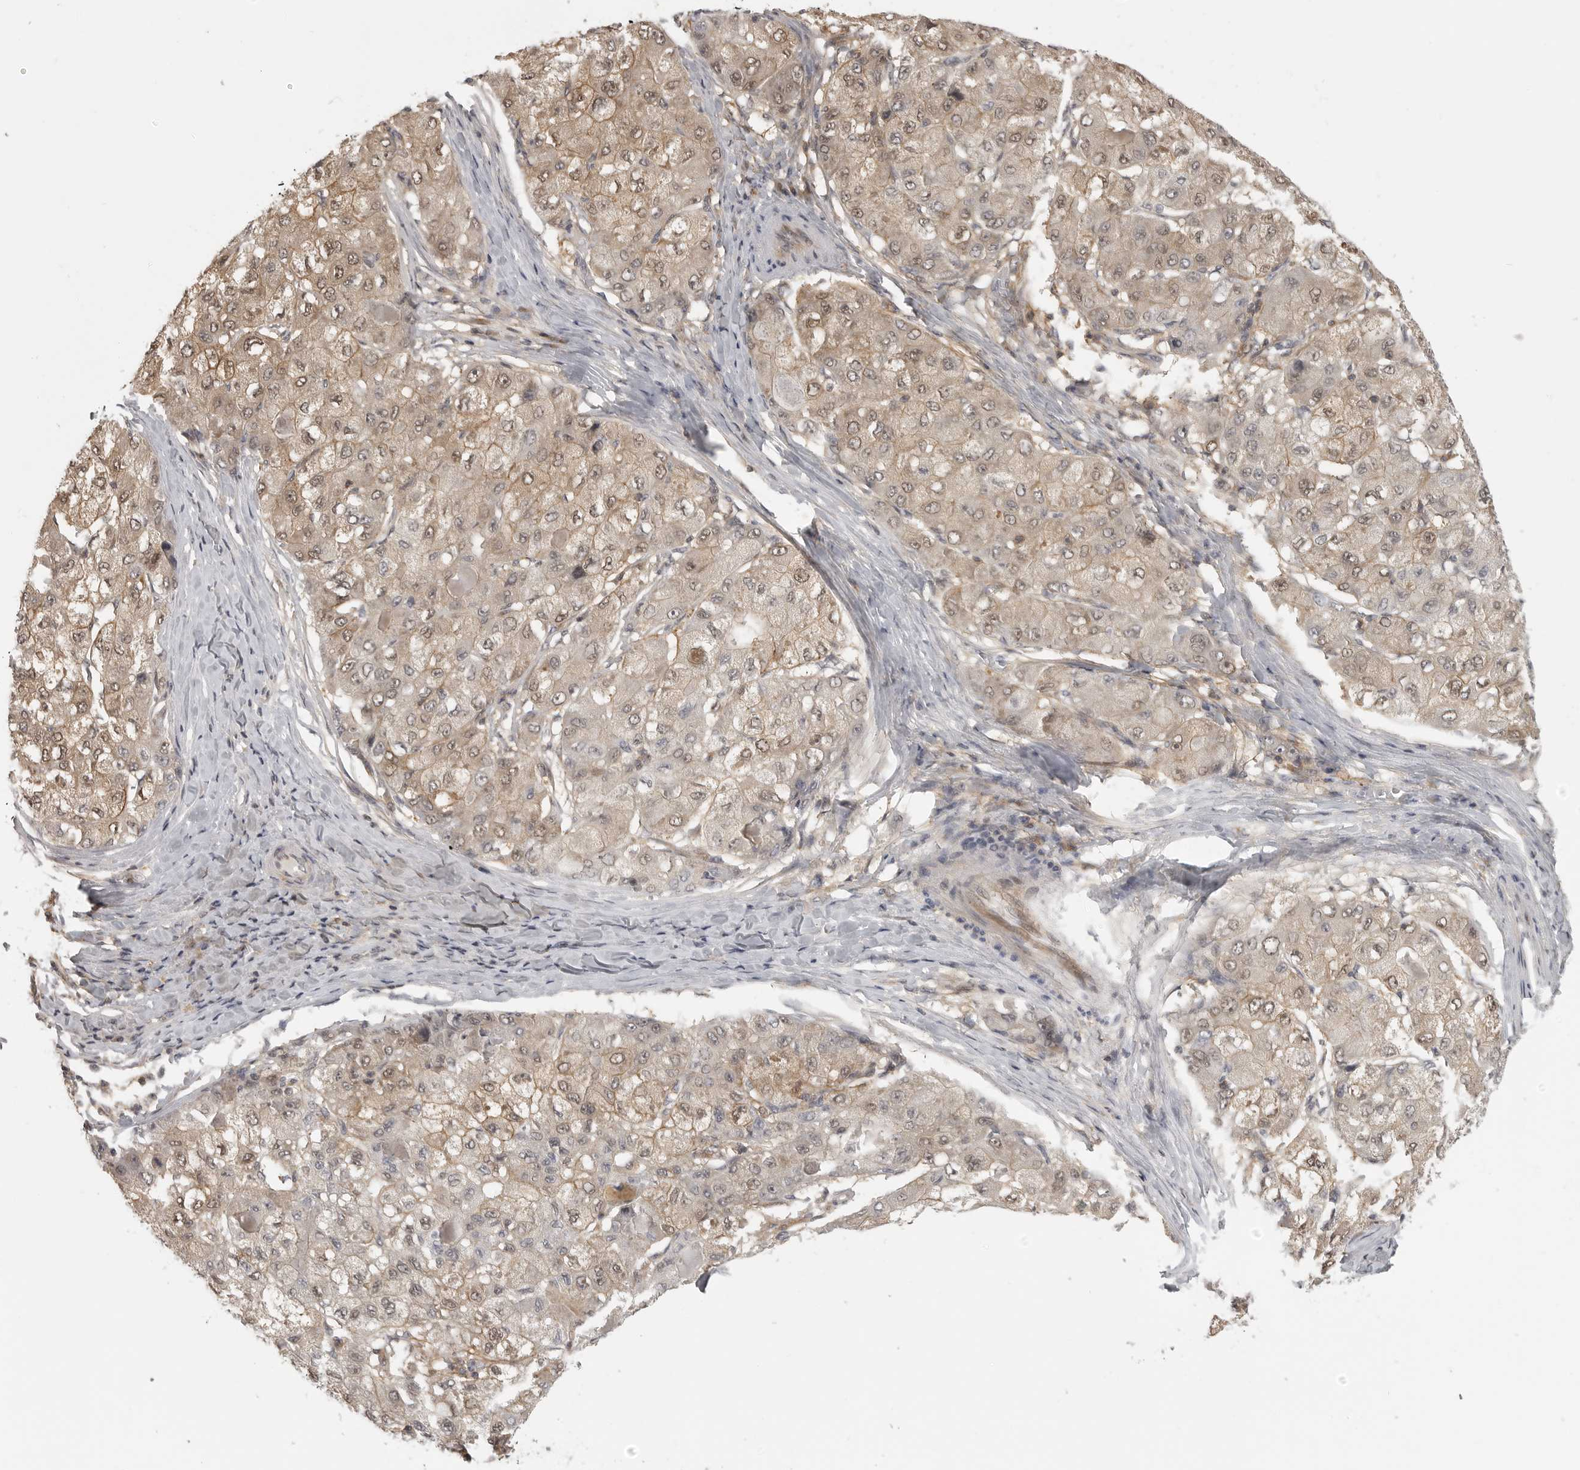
{"staining": {"intensity": "weak", "quantity": ">75%", "location": "cytoplasmic/membranous,nuclear"}, "tissue": "liver cancer", "cell_type": "Tumor cells", "image_type": "cancer", "snomed": [{"axis": "morphology", "description": "Carcinoma, Hepatocellular, NOS"}, {"axis": "topography", "description": "Liver"}], "caption": "Immunohistochemistry (IHC) of human liver hepatocellular carcinoma shows low levels of weak cytoplasmic/membranous and nuclear positivity in approximately >75% of tumor cells.", "gene": "UROD", "patient": {"sex": "male", "age": 80}}